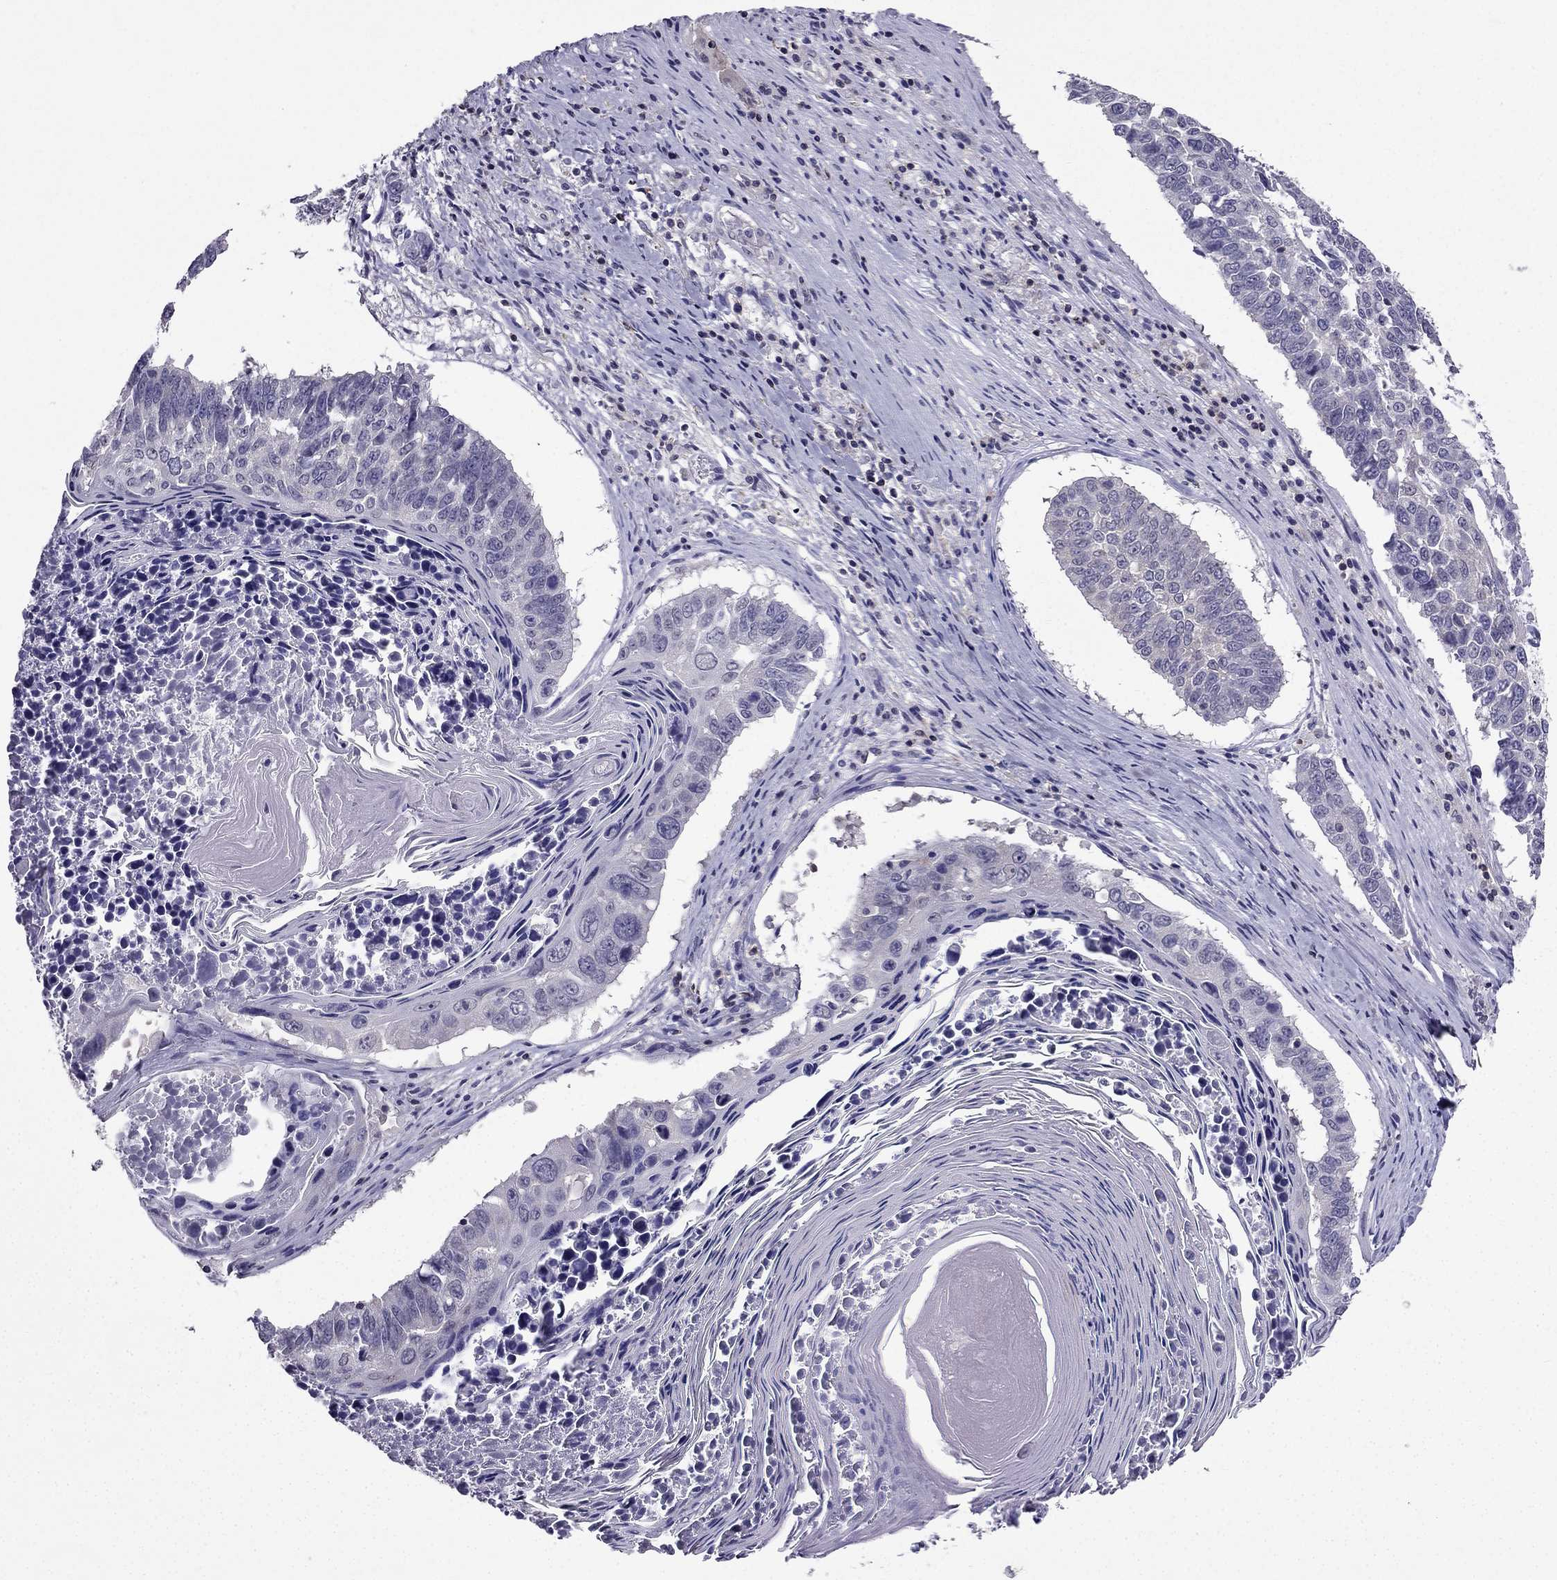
{"staining": {"intensity": "negative", "quantity": "none", "location": "none"}, "tissue": "lung cancer", "cell_type": "Tumor cells", "image_type": "cancer", "snomed": [{"axis": "morphology", "description": "Squamous cell carcinoma, NOS"}, {"axis": "topography", "description": "Lung"}], "caption": "An immunohistochemistry (IHC) histopathology image of lung squamous cell carcinoma is shown. There is no staining in tumor cells of lung squamous cell carcinoma. Nuclei are stained in blue.", "gene": "AAK1", "patient": {"sex": "male", "age": 73}}